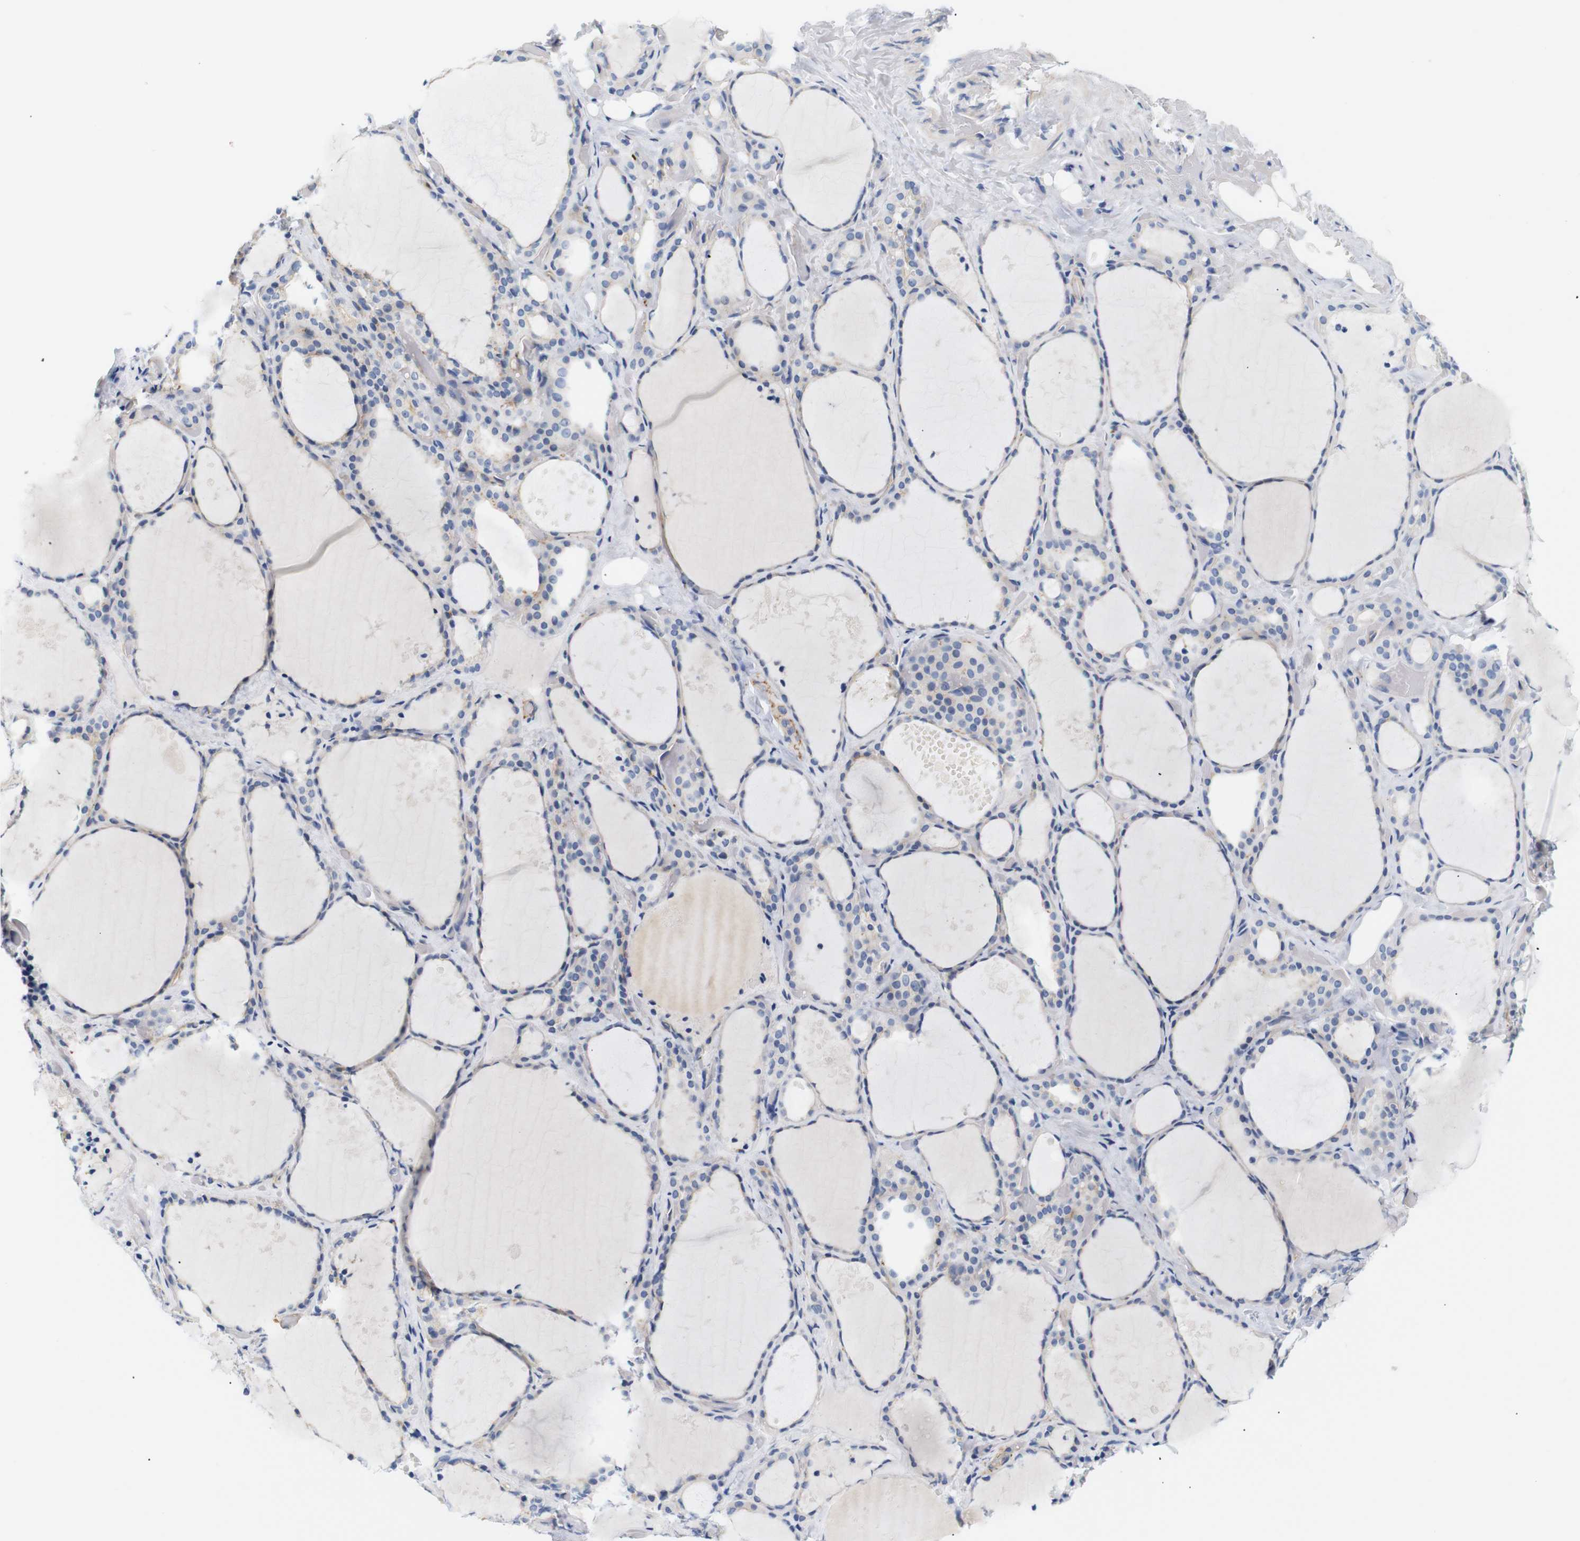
{"staining": {"intensity": "negative", "quantity": "none", "location": "none"}, "tissue": "thyroid gland", "cell_type": "Glandular cells", "image_type": "normal", "snomed": [{"axis": "morphology", "description": "Normal tissue, NOS"}, {"axis": "topography", "description": "Thyroid gland"}], "caption": "IHC micrograph of normal human thyroid gland stained for a protein (brown), which exhibits no expression in glandular cells.", "gene": "STMN3", "patient": {"sex": "female", "age": 44}}